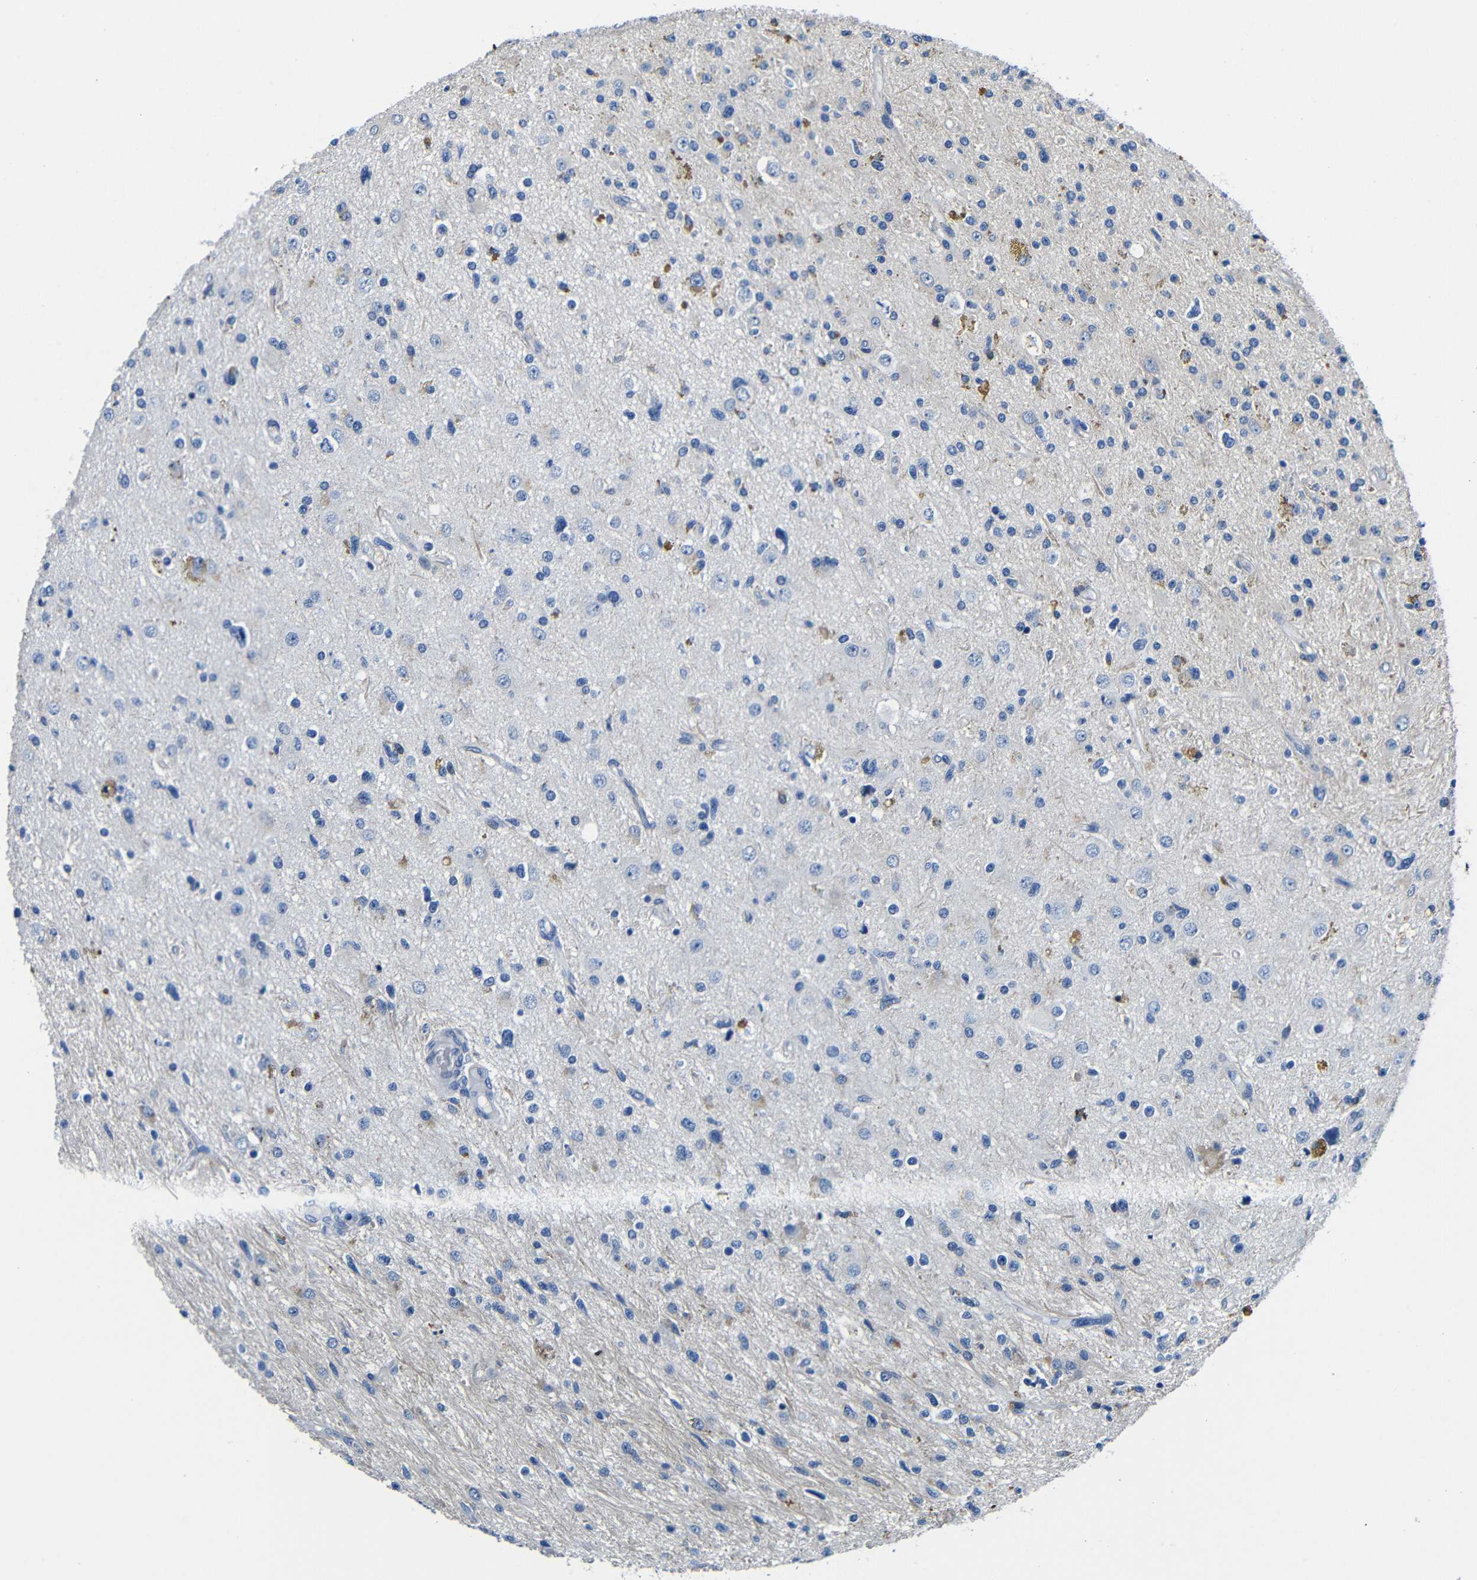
{"staining": {"intensity": "negative", "quantity": "none", "location": "none"}, "tissue": "glioma", "cell_type": "Tumor cells", "image_type": "cancer", "snomed": [{"axis": "morphology", "description": "Glioma, malignant, High grade"}, {"axis": "topography", "description": "Brain"}], "caption": "A micrograph of high-grade glioma (malignant) stained for a protein demonstrates no brown staining in tumor cells.", "gene": "TNFAIP1", "patient": {"sex": "male", "age": 33}}